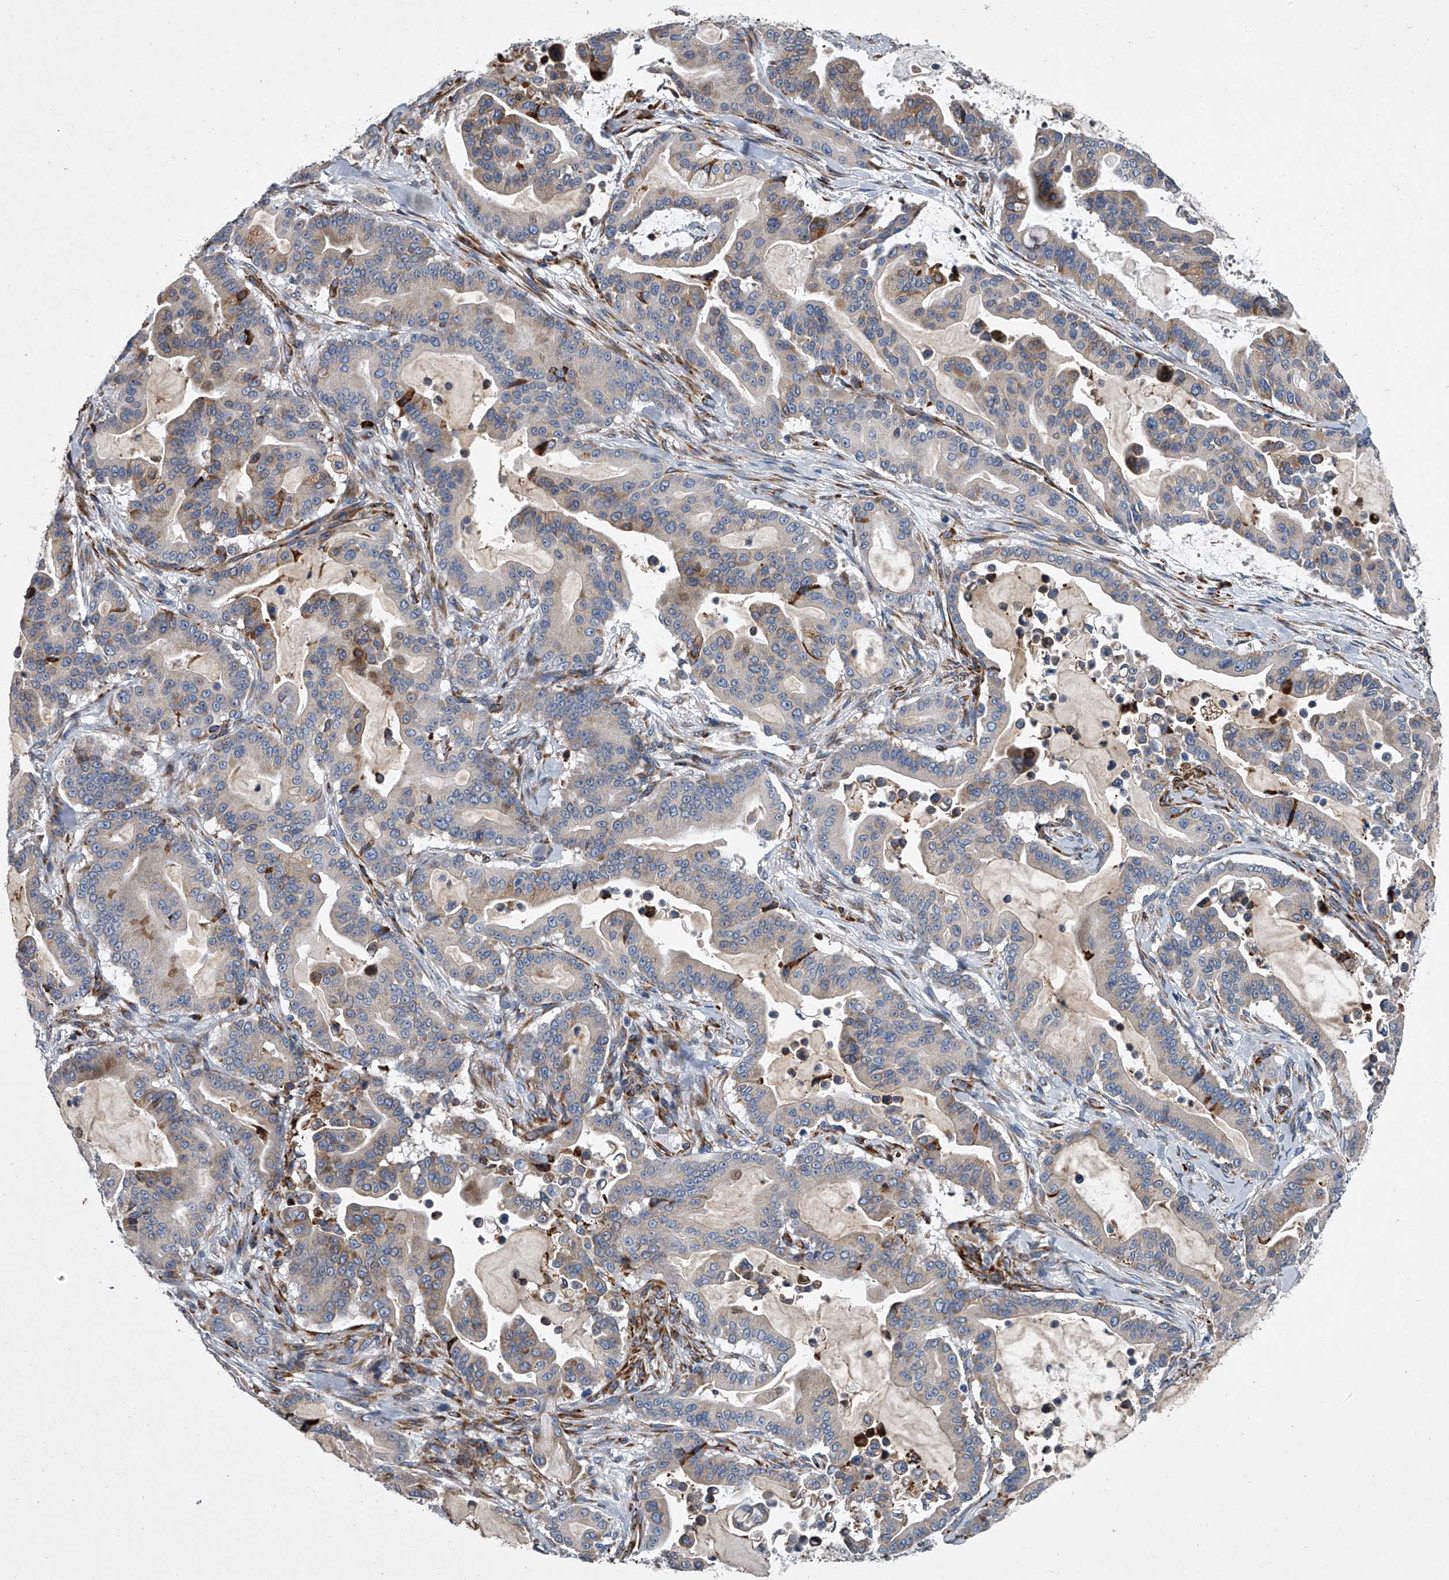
{"staining": {"intensity": "negative", "quantity": "none", "location": "none"}, "tissue": "pancreatic cancer", "cell_type": "Tumor cells", "image_type": "cancer", "snomed": [{"axis": "morphology", "description": "Adenocarcinoma, NOS"}, {"axis": "topography", "description": "Pancreas"}], "caption": "A micrograph of human adenocarcinoma (pancreatic) is negative for staining in tumor cells.", "gene": "TMEM63C", "patient": {"sex": "male", "age": 63}}